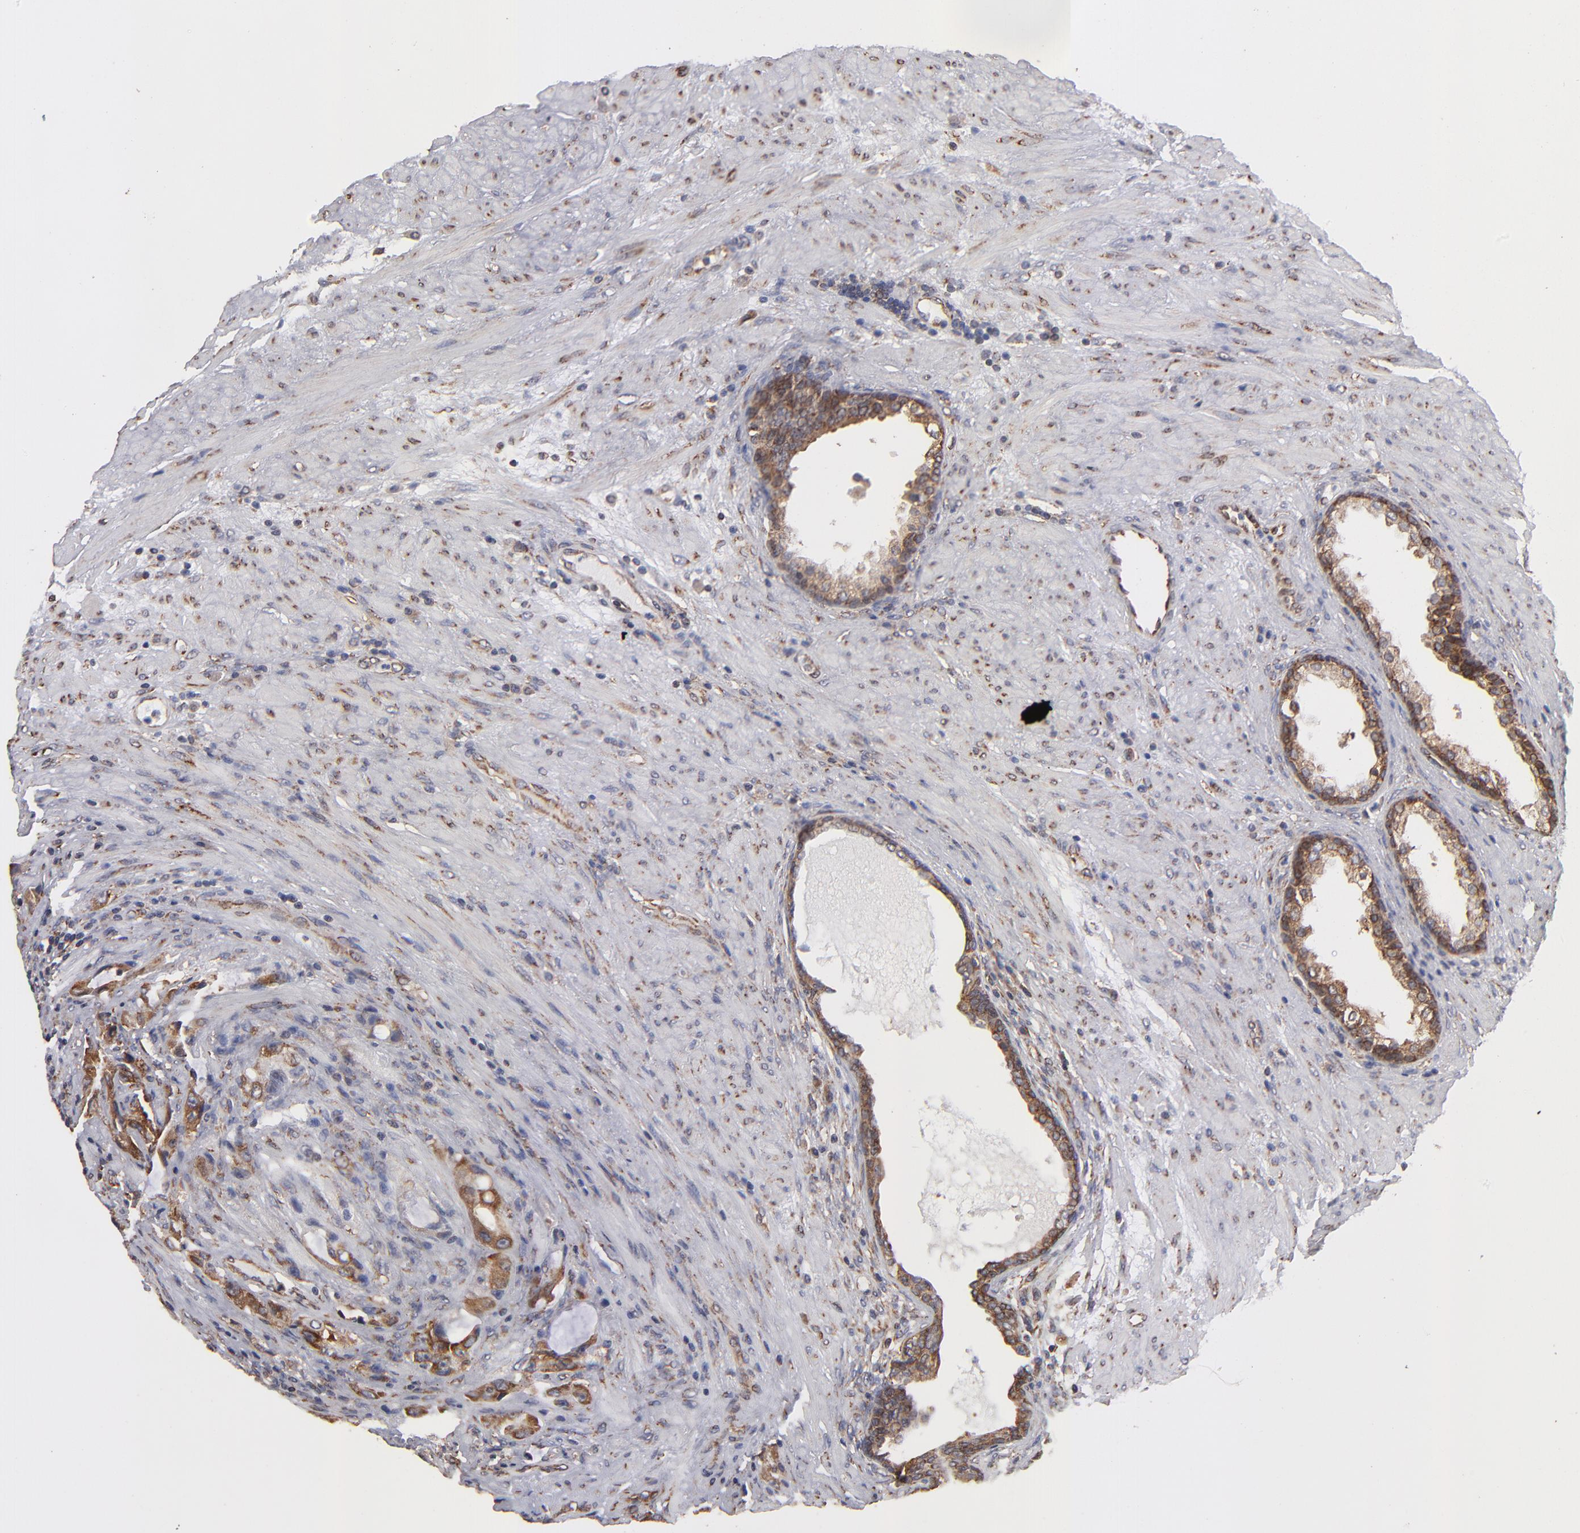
{"staining": {"intensity": "moderate", "quantity": ">75%", "location": "cytoplasmic/membranous"}, "tissue": "prostate cancer", "cell_type": "Tumor cells", "image_type": "cancer", "snomed": [{"axis": "morphology", "description": "Adenocarcinoma, Medium grade"}, {"axis": "topography", "description": "Prostate"}], "caption": "Immunohistochemistry (IHC) staining of prostate adenocarcinoma (medium-grade), which shows medium levels of moderate cytoplasmic/membranous staining in approximately >75% of tumor cells indicating moderate cytoplasmic/membranous protein expression. The staining was performed using DAB (3,3'-diaminobenzidine) (brown) for protein detection and nuclei were counterstained in hematoxylin (blue).", "gene": "KTN1", "patient": {"sex": "male", "age": 72}}